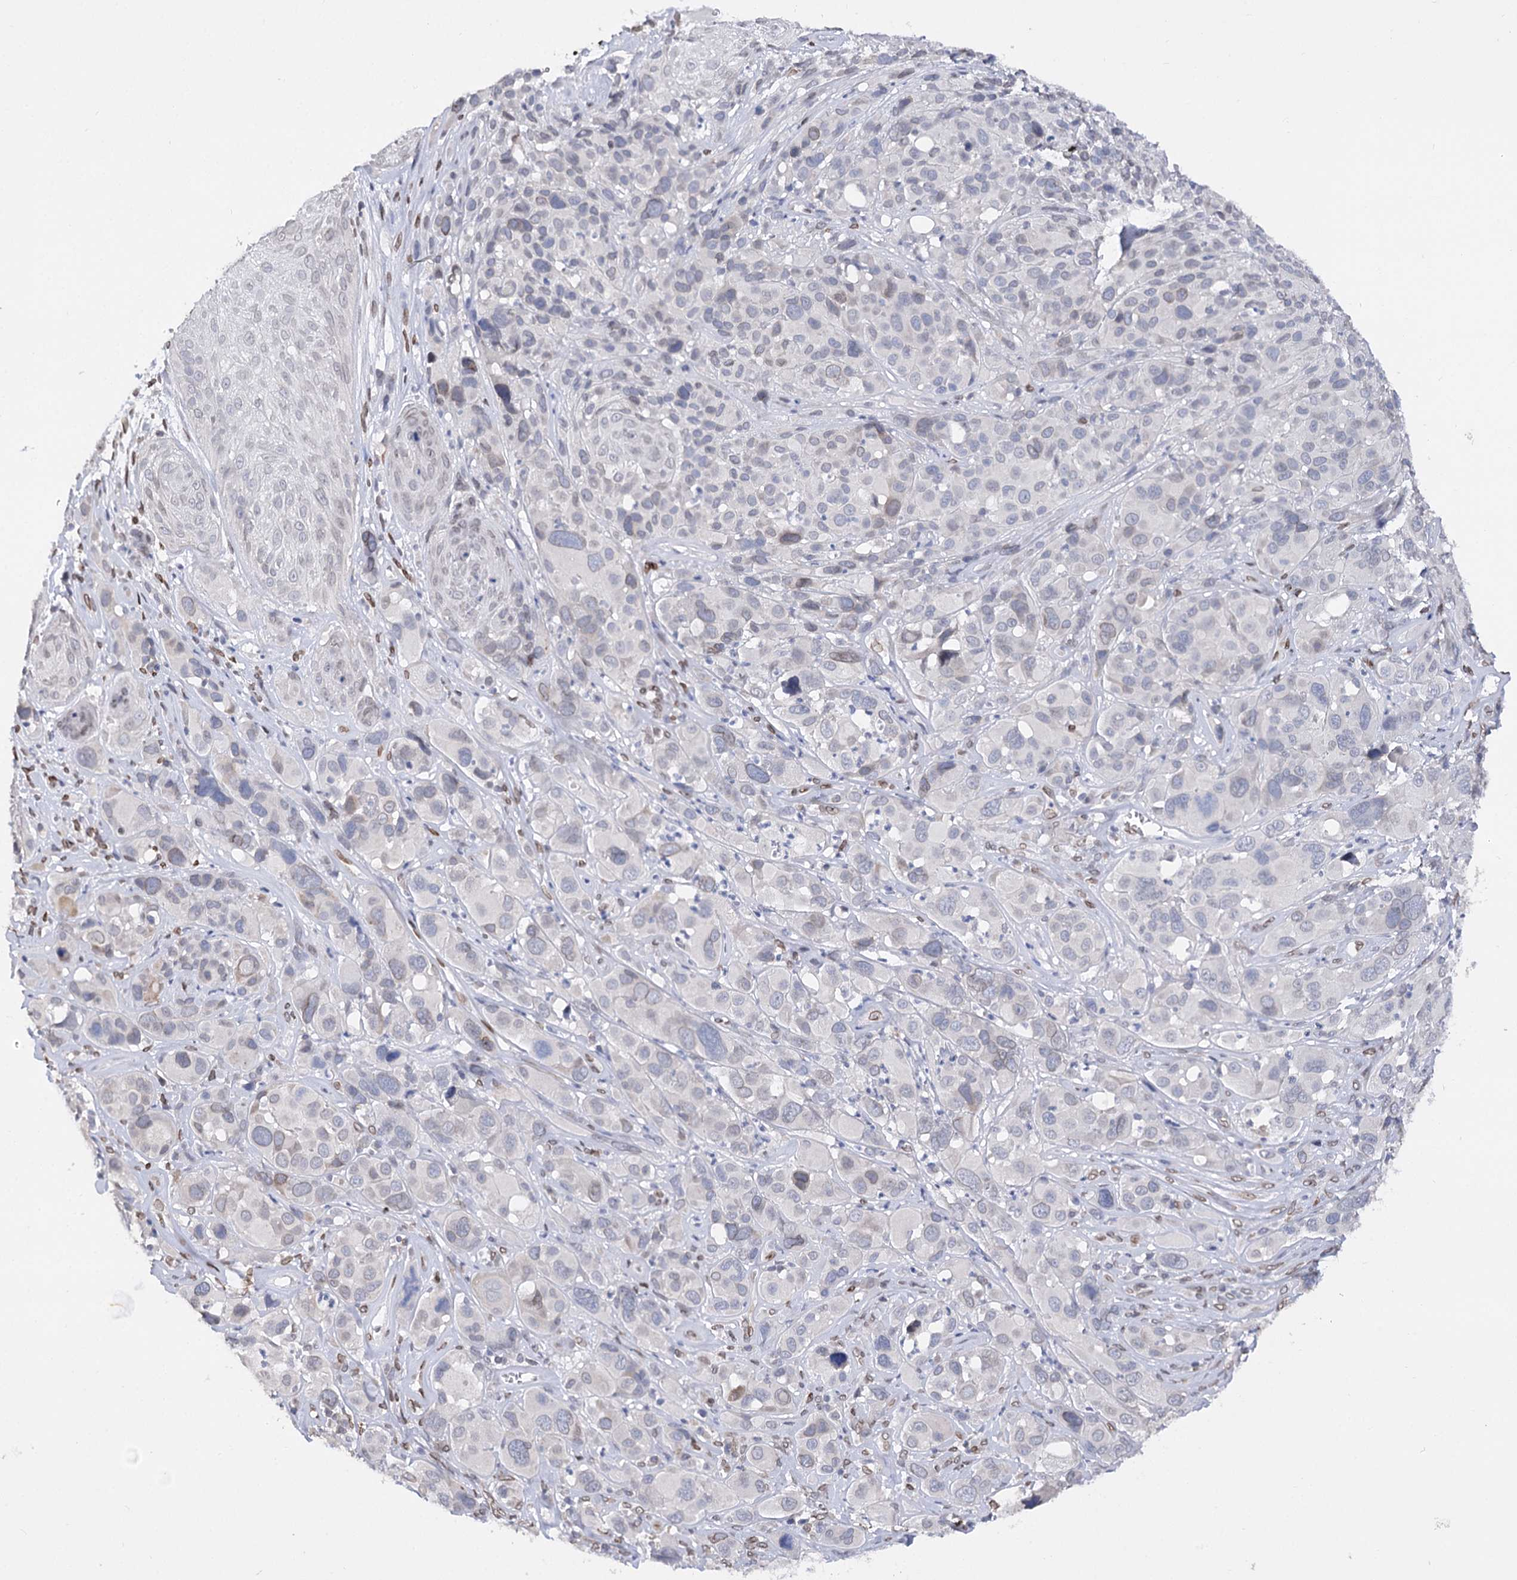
{"staining": {"intensity": "negative", "quantity": "none", "location": "none"}, "tissue": "melanoma", "cell_type": "Tumor cells", "image_type": "cancer", "snomed": [{"axis": "morphology", "description": "Malignant melanoma, NOS"}, {"axis": "topography", "description": "Skin of trunk"}], "caption": "The IHC photomicrograph has no significant staining in tumor cells of melanoma tissue.", "gene": "TMEM201", "patient": {"sex": "male", "age": 71}}